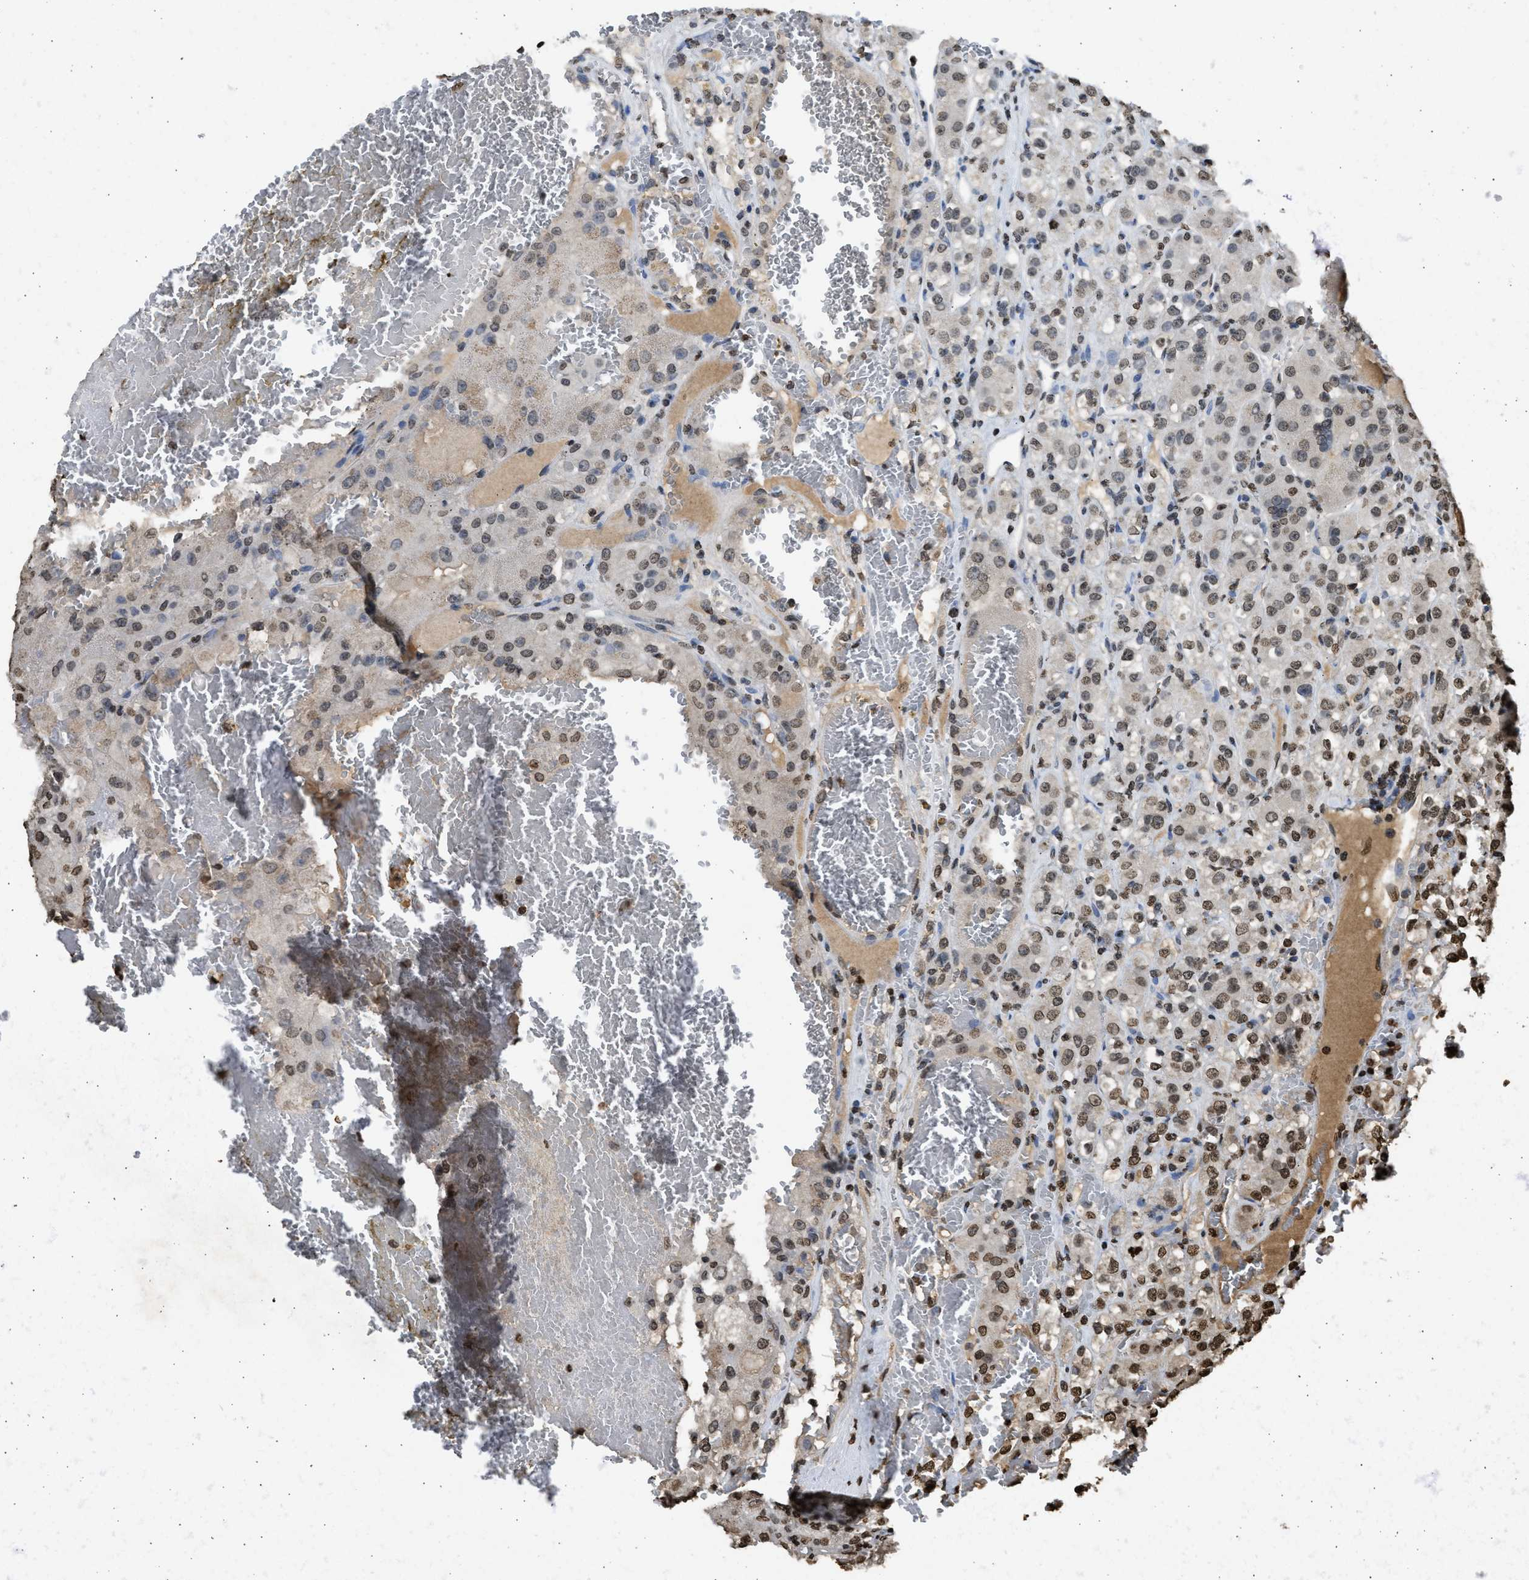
{"staining": {"intensity": "moderate", "quantity": ">75%", "location": "nuclear"}, "tissue": "renal cancer", "cell_type": "Tumor cells", "image_type": "cancer", "snomed": [{"axis": "morphology", "description": "Normal tissue, NOS"}, {"axis": "morphology", "description": "Adenocarcinoma, NOS"}, {"axis": "topography", "description": "Kidney"}], "caption": "A brown stain highlights moderate nuclear positivity of a protein in adenocarcinoma (renal) tumor cells. (DAB IHC, brown staining for protein, blue staining for nuclei).", "gene": "RRAGC", "patient": {"sex": "male", "age": 61}}